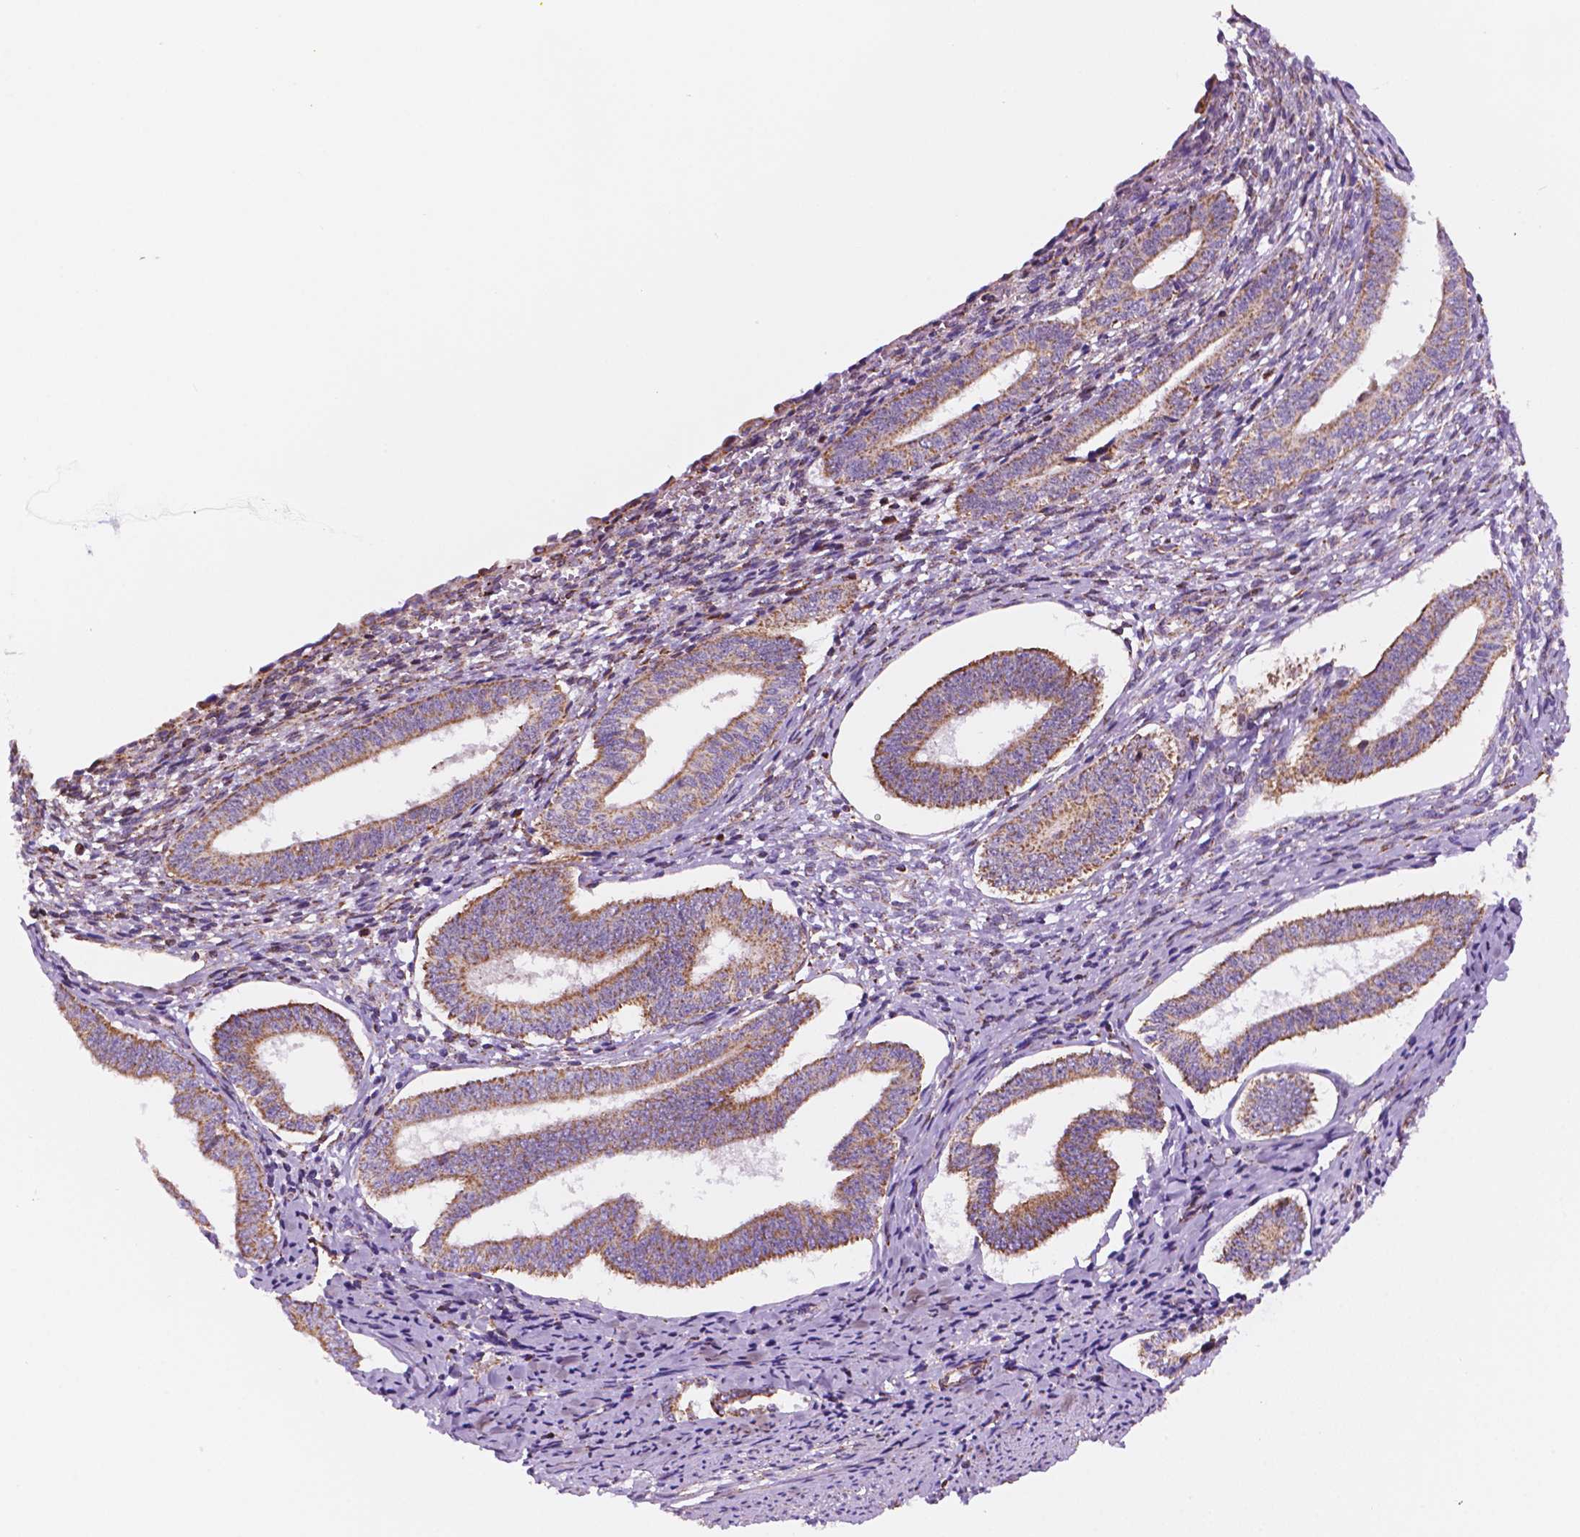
{"staining": {"intensity": "moderate", "quantity": ">75%", "location": "cytoplasmic/membranous"}, "tissue": "cervical cancer", "cell_type": "Tumor cells", "image_type": "cancer", "snomed": [{"axis": "morphology", "description": "Squamous cell carcinoma, NOS"}, {"axis": "topography", "description": "Cervix"}], "caption": "Immunohistochemical staining of squamous cell carcinoma (cervical) reveals medium levels of moderate cytoplasmic/membranous expression in about >75% of tumor cells.", "gene": "GEMIN4", "patient": {"sex": "female", "age": 59}}